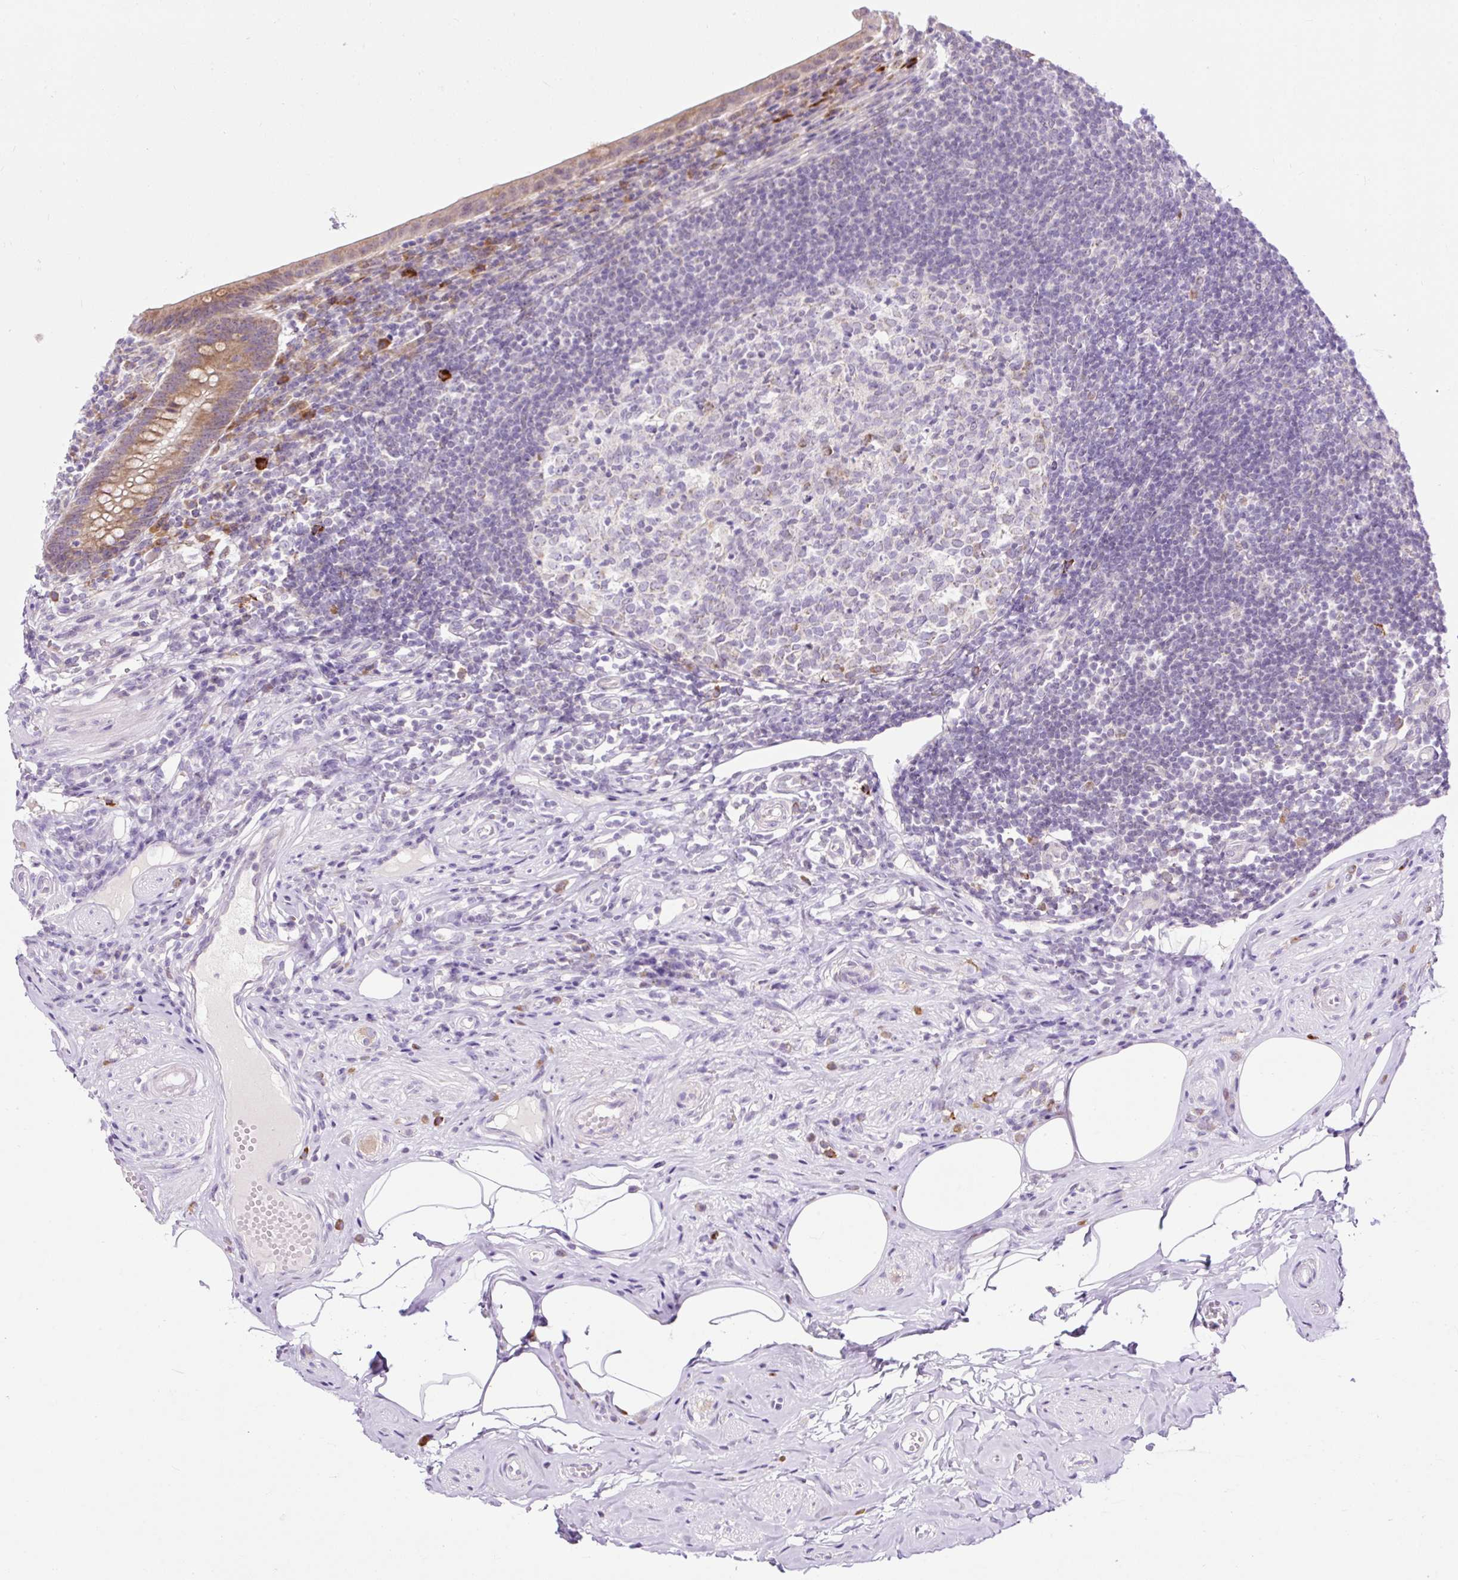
{"staining": {"intensity": "strong", "quantity": ">75%", "location": "cytoplasmic/membranous"}, "tissue": "appendix", "cell_type": "Glandular cells", "image_type": "normal", "snomed": [{"axis": "morphology", "description": "Normal tissue, NOS"}, {"axis": "topography", "description": "Appendix"}], "caption": "Immunohistochemistry (IHC) histopathology image of benign human appendix stained for a protein (brown), which exhibits high levels of strong cytoplasmic/membranous positivity in about >75% of glandular cells.", "gene": "FMC1", "patient": {"sex": "female", "age": 56}}